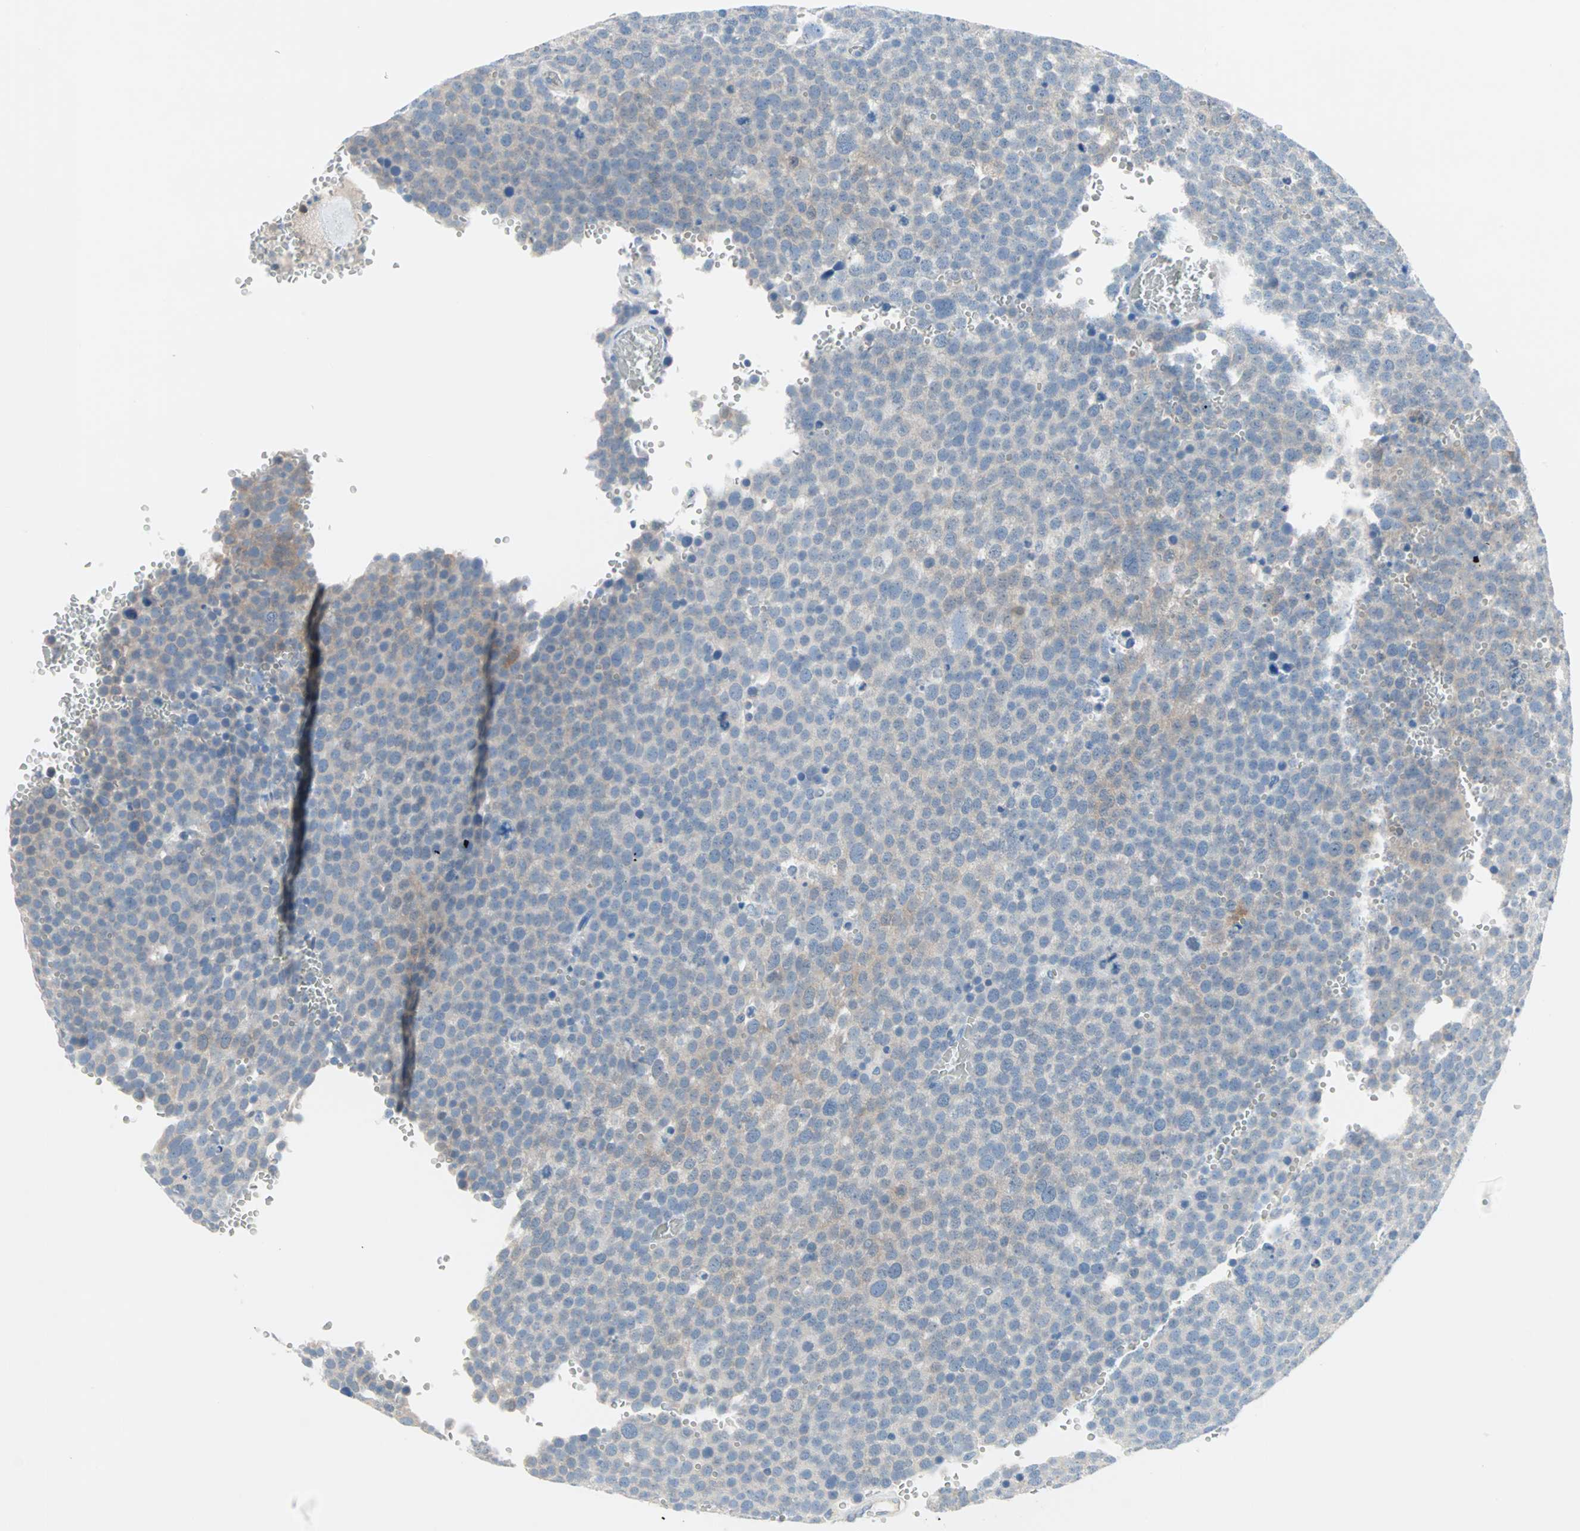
{"staining": {"intensity": "weak", "quantity": ">75%", "location": "cytoplasmic/membranous"}, "tissue": "testis cancer", "cell_type": "Tumor cells", "image_type": "cancer", "snomed": [{"axis": "morphology", "description": "Seminoma, NOS"}, {"axis": "topography", "description": "Testis"}], "caption": "IHC micrograph of testis cancer (seminoma) stained for a protein (brown), which demonstrates low levels of weak cytoplasmic/membranous expression in about >75% of tumor cells.", "gene": "MPI", "patient": {"sex": "male", "age": 71}}